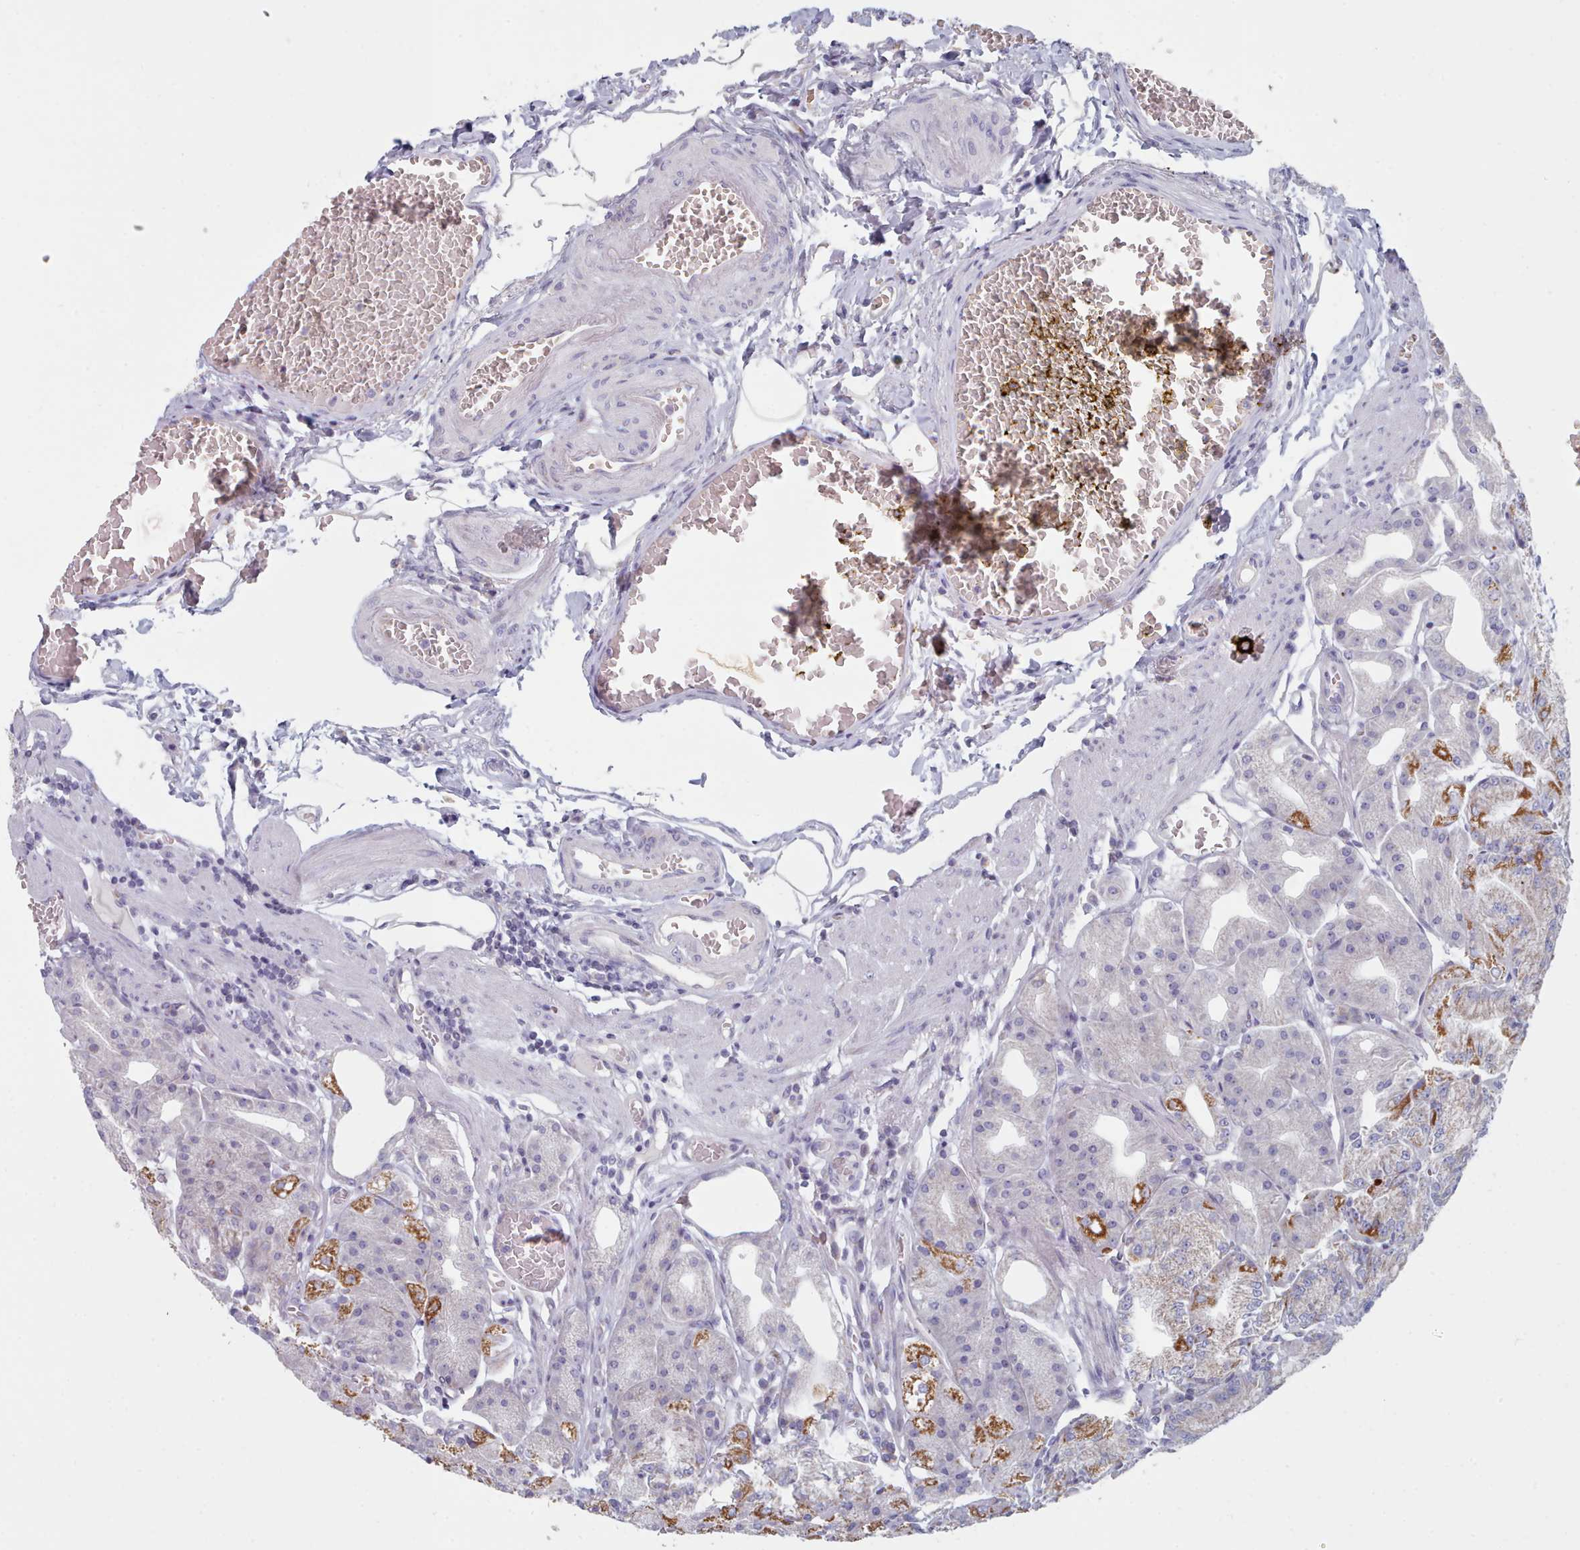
{"staining": {"intensity": "strong", "quantity": "25%-75%", "location": "cytoplasmic/membranous"}, "tissue": "stomach", "cell_type": "Glandular cells", "image_type": "normal", "snomed": [{"axis": "morphology", "description": "Normal tissue, NOS"}, {"axis": "topography", "description": "Stomach, upper"}, {"axis": "topography", "description": "Stomach, lower"}], "caption": "The image shows staining of benign stomach, revealing strong cytoplasmic/membranous protein expression (brown color) within glandular cells.", "gene": "FAM170B", "patient": {"sex": "male", "age": 71}}